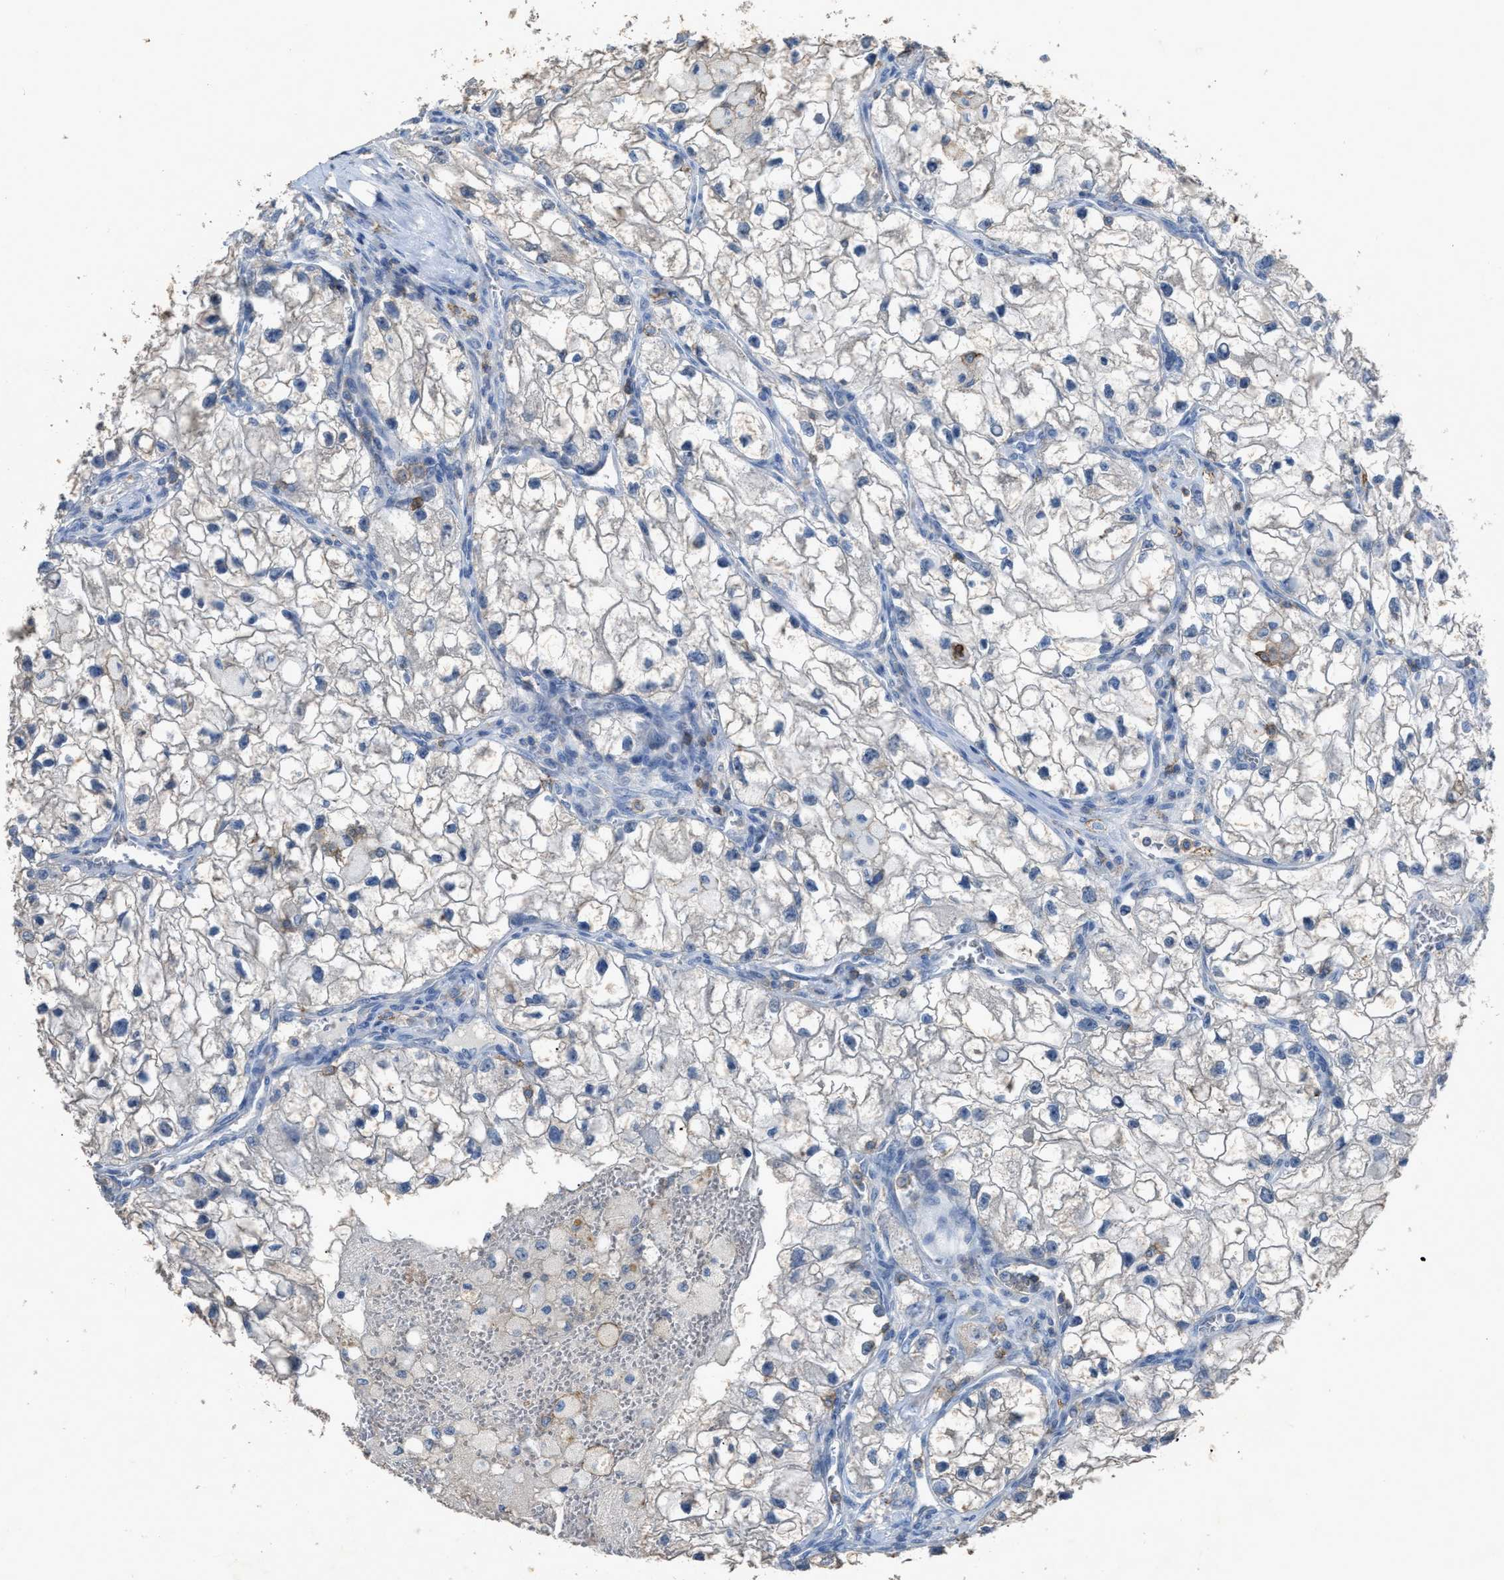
{"staining": {"intensity": "weak", "quantity": "<25%", "location": "cytoplasmic/membranous"}, "tissue": "renal cancer", "cell_type": "Tumor cells", "image_type": "cancer", "snomed": [{"axis": "morphology", "description": "Adenocarcinoma, NOS"}, {"axis": "topography", "description": "Kidney"}], "caption": "High magnification brightfield microscopy of renal cancer stained with DAB (brown) and counterstained with hematoxylin (blue): tumor cells show no significant staining. (DAB immunohistochemistry with hematoxylin counter stain).", "gene": "OR51E1", "patient": {"sex": "female", "age": 70}}